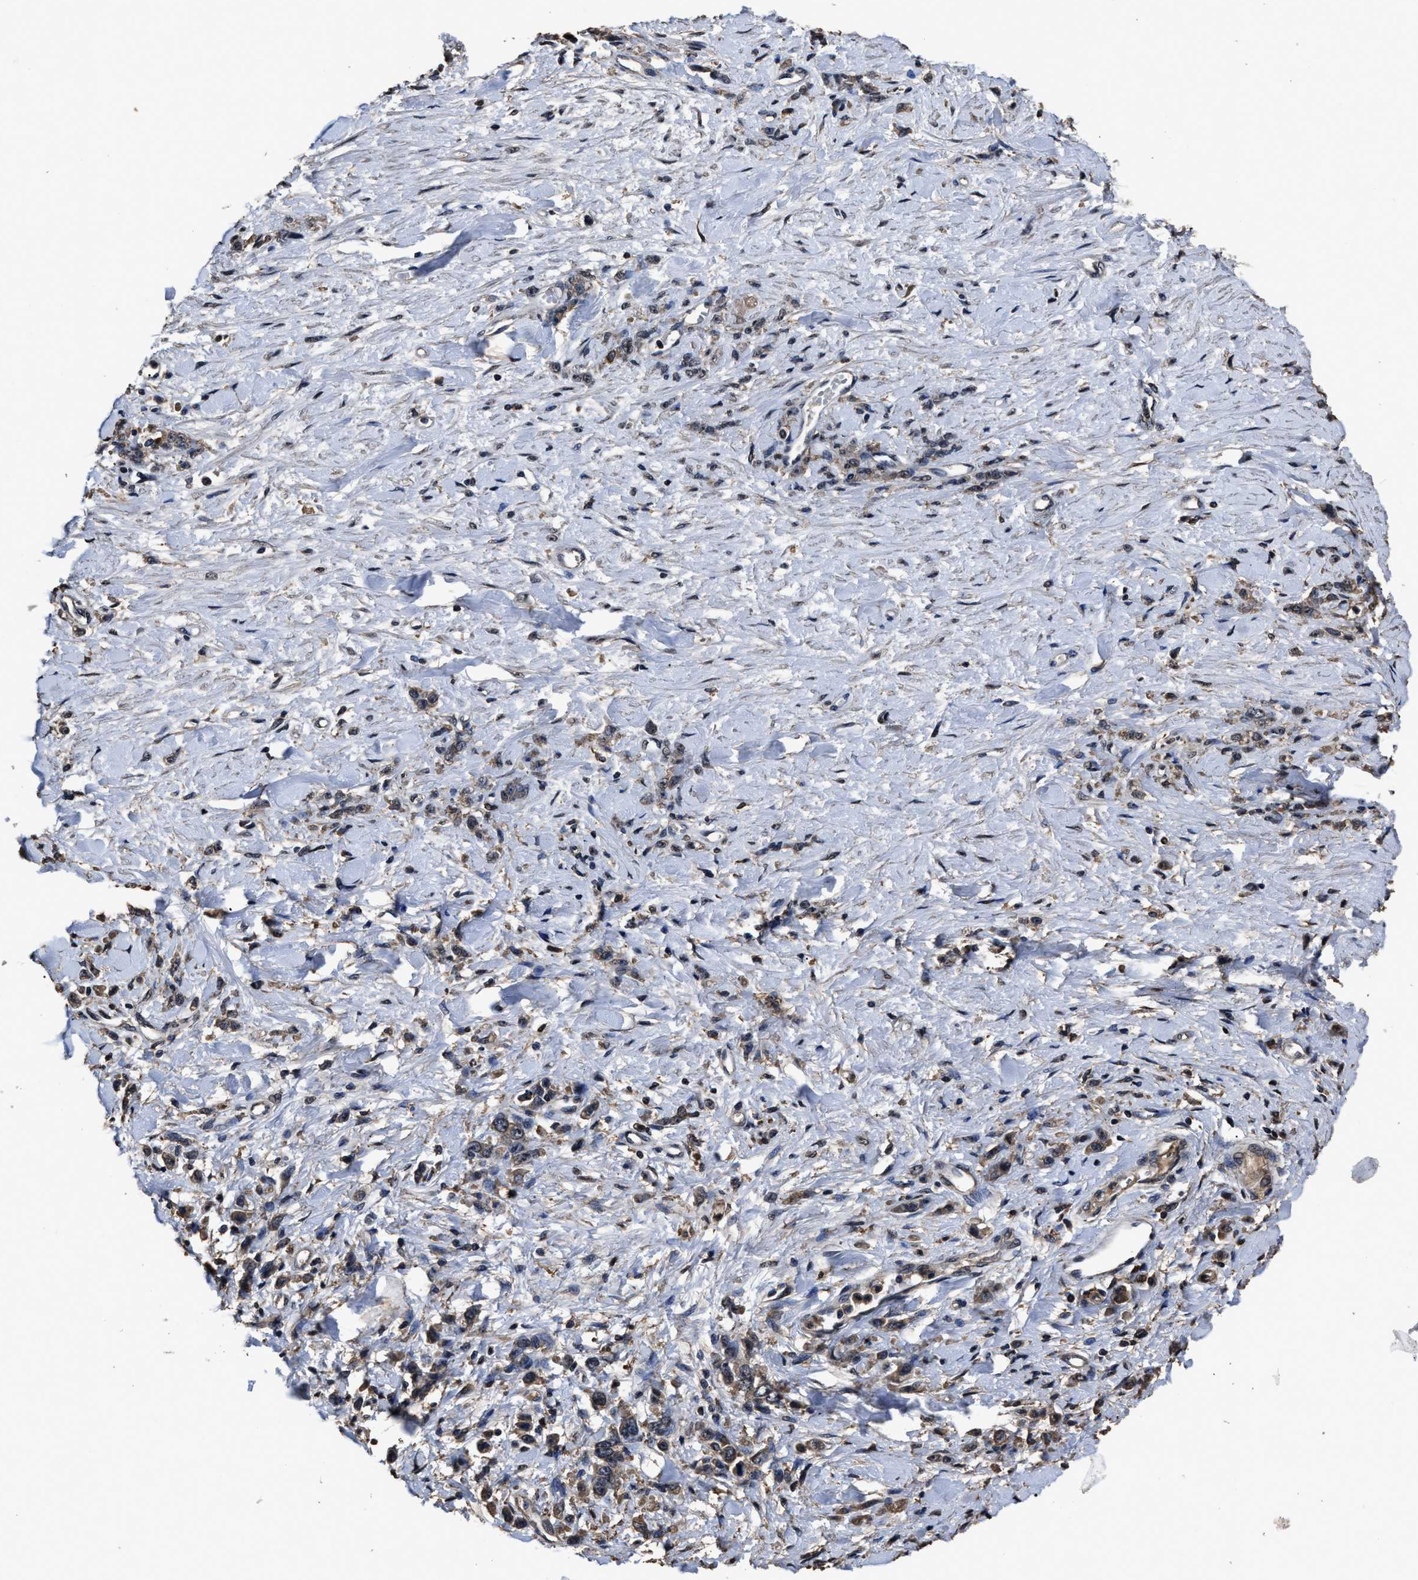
{"staining": {"intensity": "weak", "quantity": "25%-75%", "location": "cytoplasmic/membranous"}, "tissue": "stomach cancer", "cell_type": "Tumor cells", "image_type": "cancer", "snomed": [{"axis": "morphology", "description": "Normal tissue, NOS"}, {"axis": "morphology", "description": "Adenocarcinoma, NOS"}, {"axis": "topography", "description": "Stomach"}], "caption": "Stomach cancer (adenocarcinoma) stained with immunohistochemistry displays weak cytoplasmic/membranous positivity in approximately 25%-75% of tumor cells.", "gene": "RSBN1L", "patient": {"sex": "male", "age": 82}}